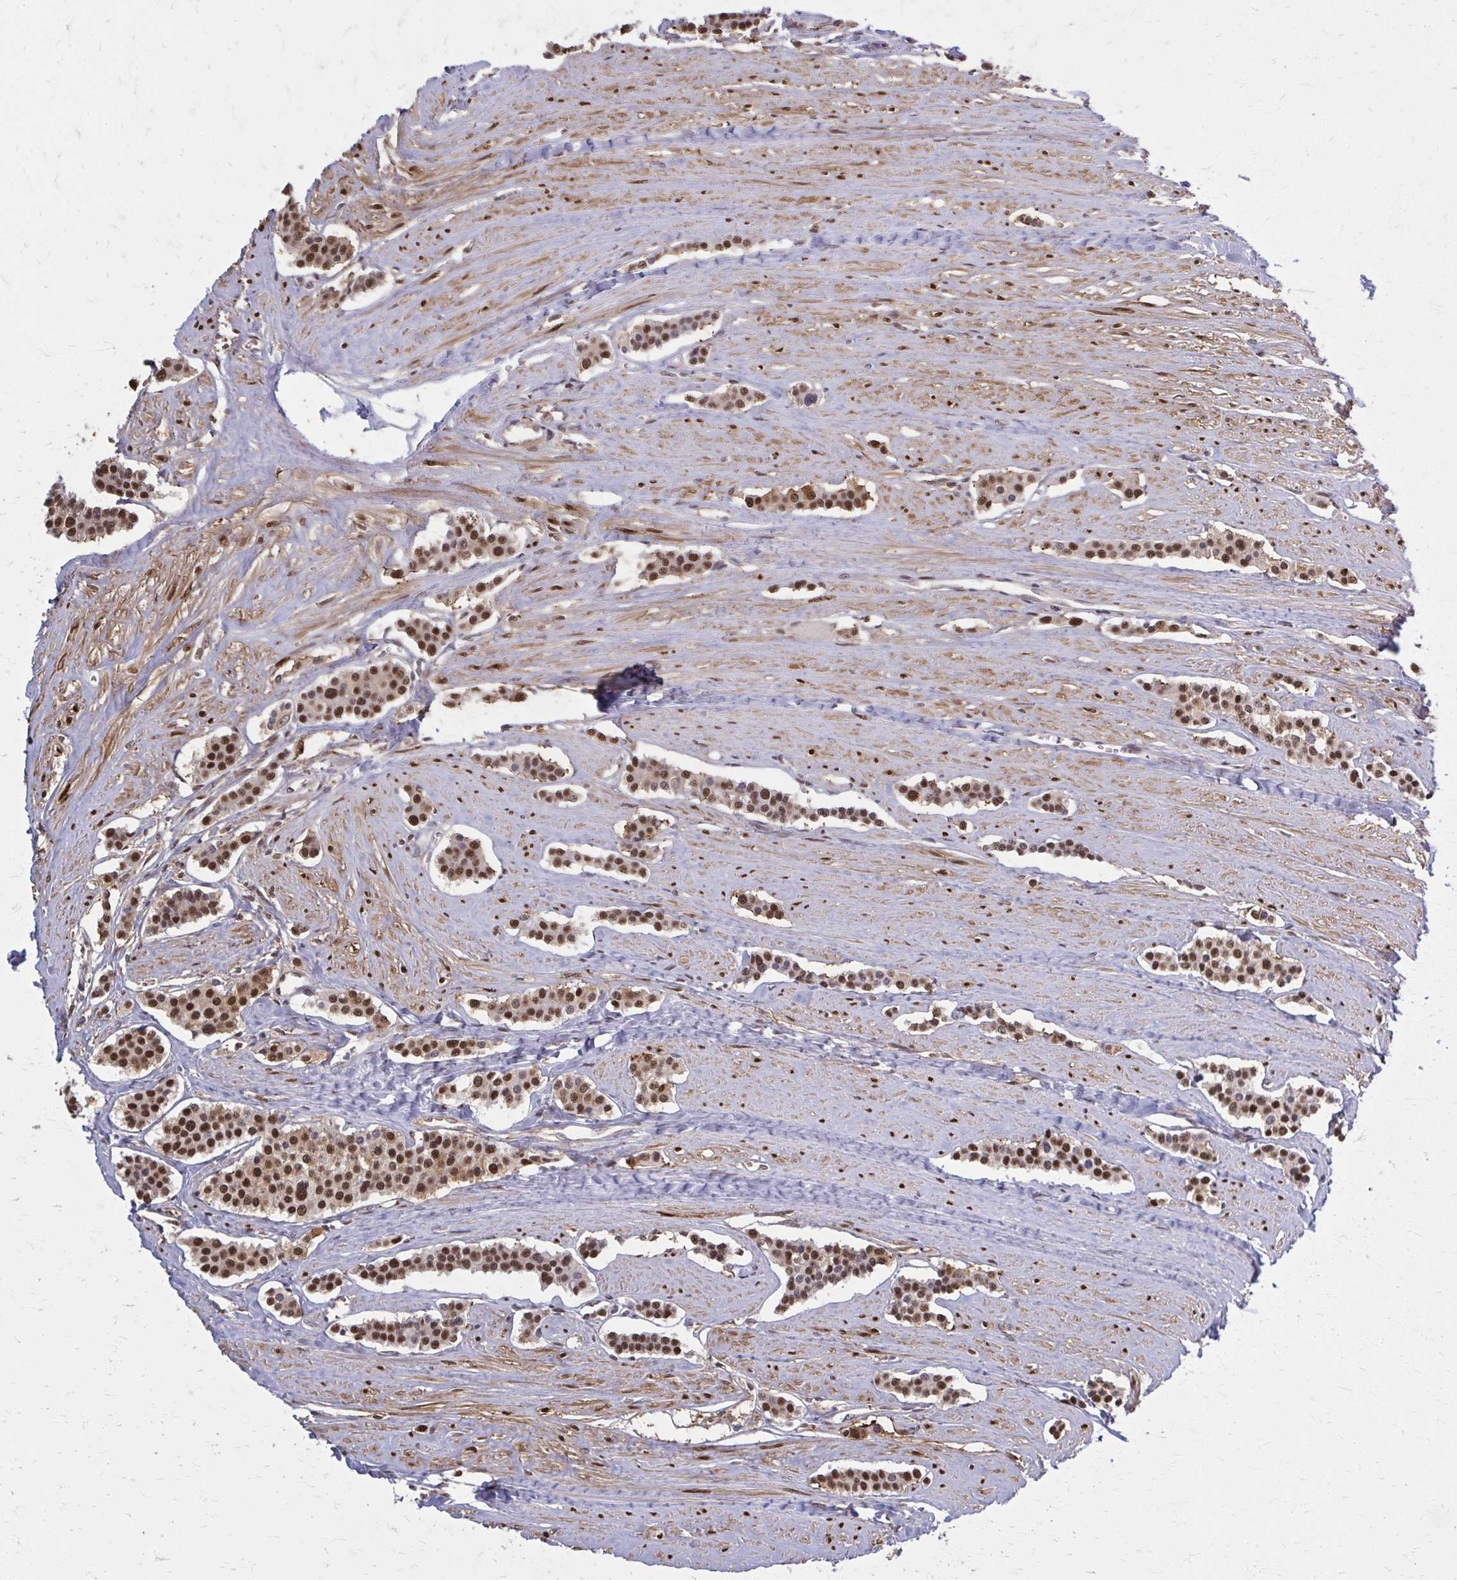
{"staining": {"intensity": "moderate", "quantity": ">75%", "location": "cytoplasmic/membranous,nuclear"}, "tissue": "carcinoid", "cell_type": "Tumor cells", "image_type": "cancer", "snomed": [{"axis": "morphology", "description": "Carcinoid, malignant, NOS"}, {"axis": "topography", "description": "Small intestine"}], "caption": "Protein staining reveals moderate cytoplasmic/membranous and nuclear expression in about >75% of tumor cells in carcinoid. (DAB (3,3'-diaminobenzidine) IHC with brightfield microscopy, high magnification).", "gene": "MDH1", "patient": {"sex": "male", "age": 60}}